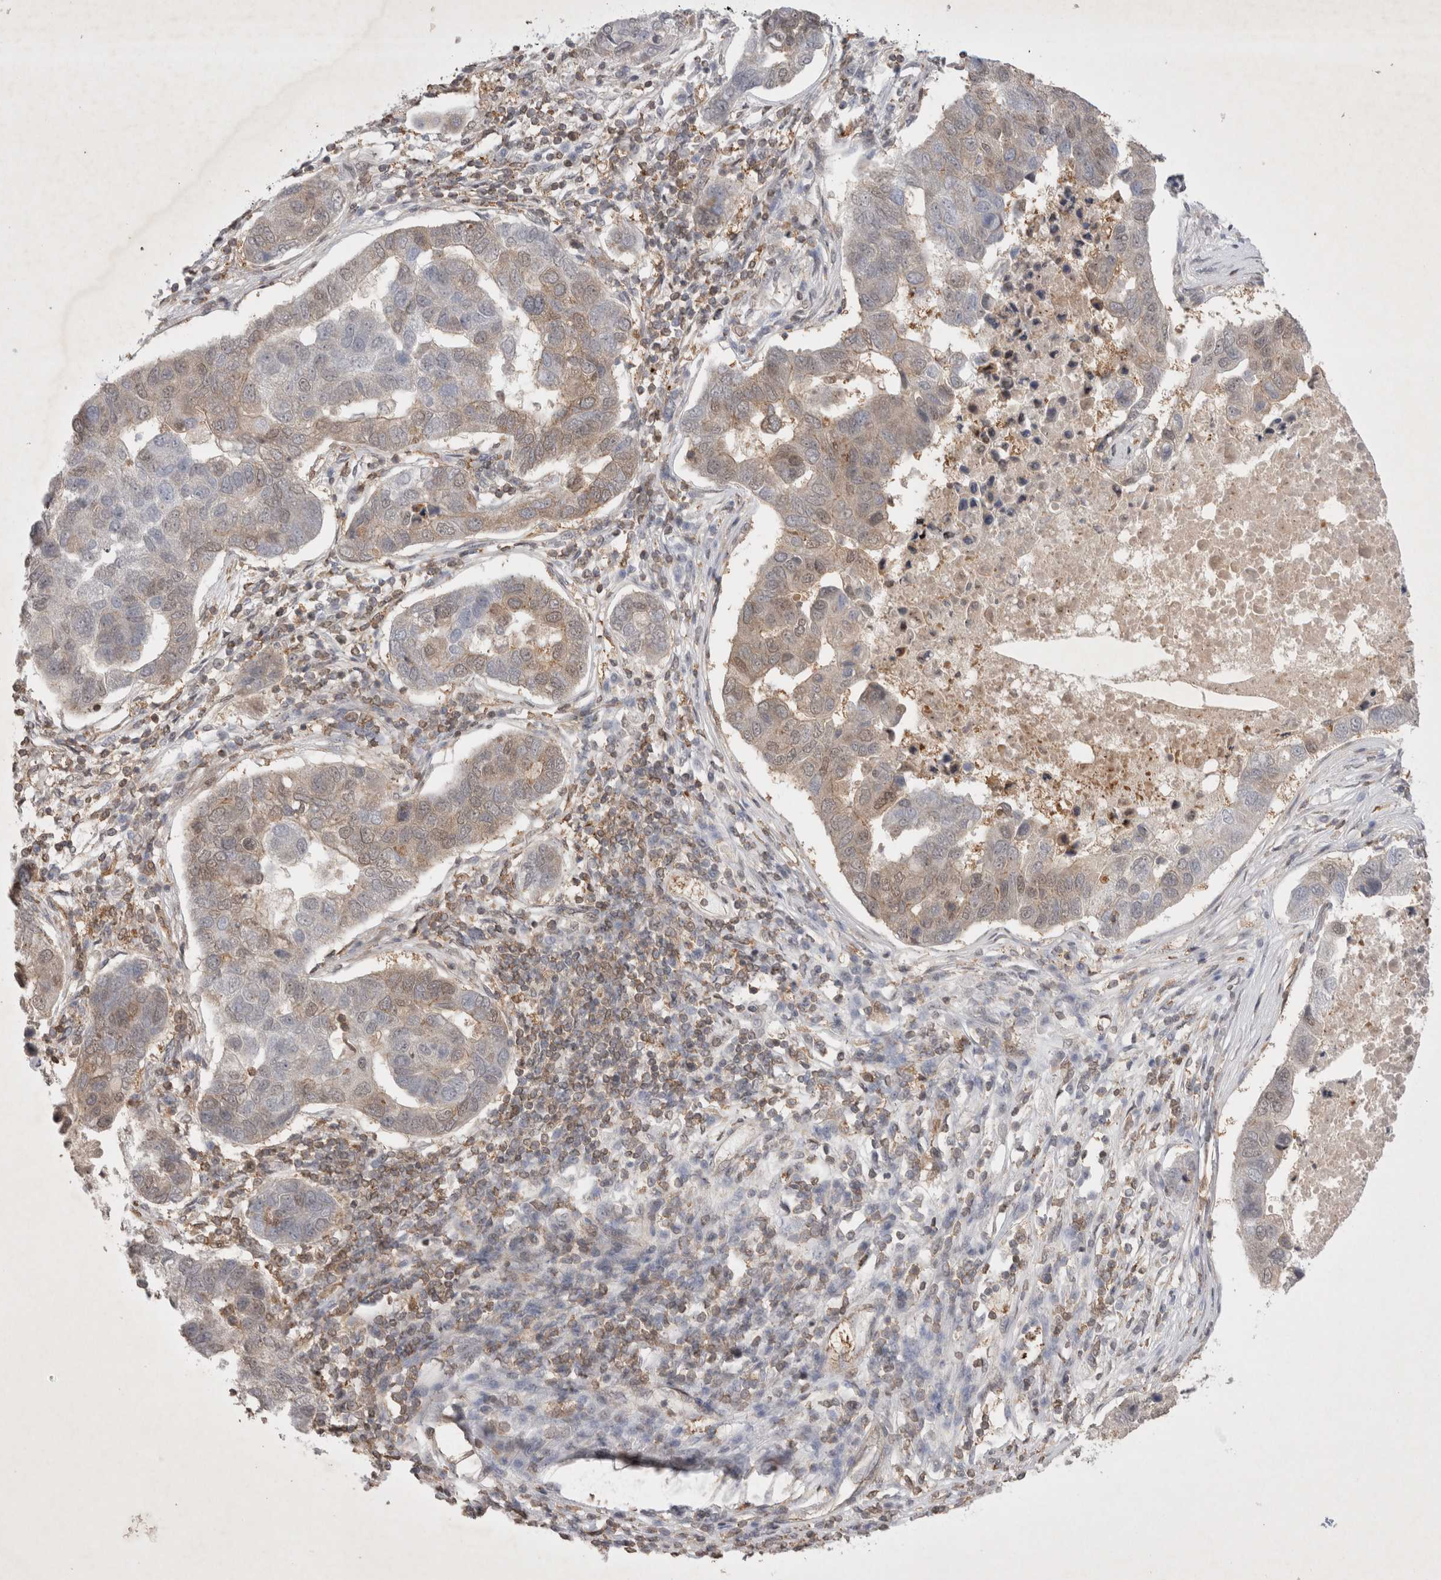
{"staining": {"intensity": "weak", "quantity": "25%-75%", "location": "nuclear"}, "tissue": "pancreatic cancer", "cell_type": "Tumor cells", "image_type": "cancer", "snomed": [{"axis": "morphology", "description": "Adenocarcinoma, NOS"}, {"axis": "topography", "description": "Pancreas"}], "caption": "Pancreatic adenocarcinoma stained for a protein (brown) exhibits weak nuclear positive staining in about 25%-75% of tumor cells.", "gene": "WIPF2", "patient": {"sex": "female", "age": 61}}